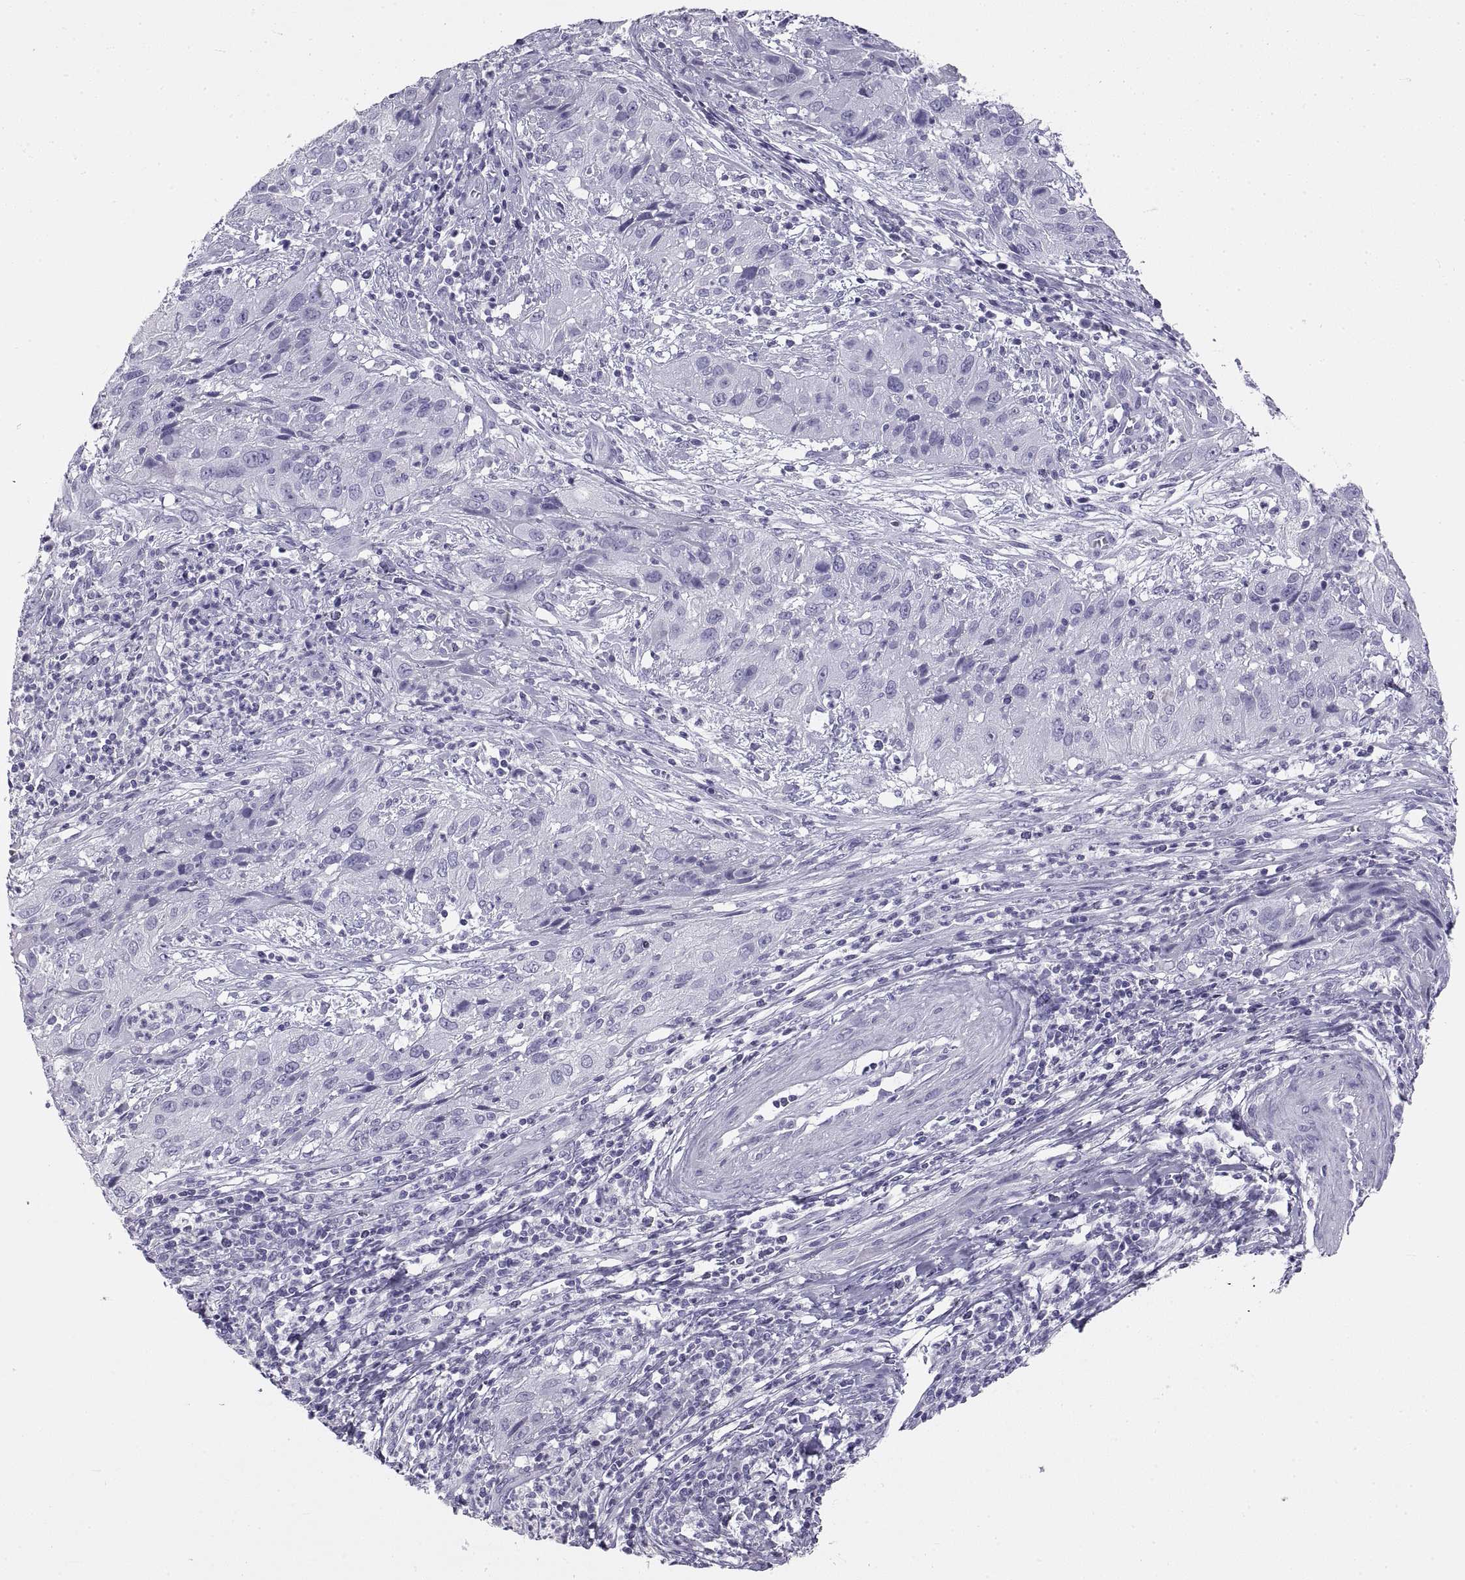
{"staining": {"intensity": "negative", "quantity": "none", "location": "none"}, "tissue": "cervical cancer", "cell_type": "Tumor cells", "image_type": "cancer", "snomed": [{"axis": "morphology", "description": "Squamous cell carcinoma, NOS"}, {"axis": "topography", "description": "Cervix"}], "caption": "Immunohistochemistry (IHC) photomicrograph of neoplastic tissue: squamous cell carcinoma (cervical) stained with DAB reveals no significant protein positivity in tumor cells. Brightfield microscopy of immunohistochemistry stained with DAB (3,3'-diaminobenzidine) (brown) and hematoxylin (blue), captured at high magnification.", "gene": "RLBP1", "patient": {"sex": "female", "age": 32}}